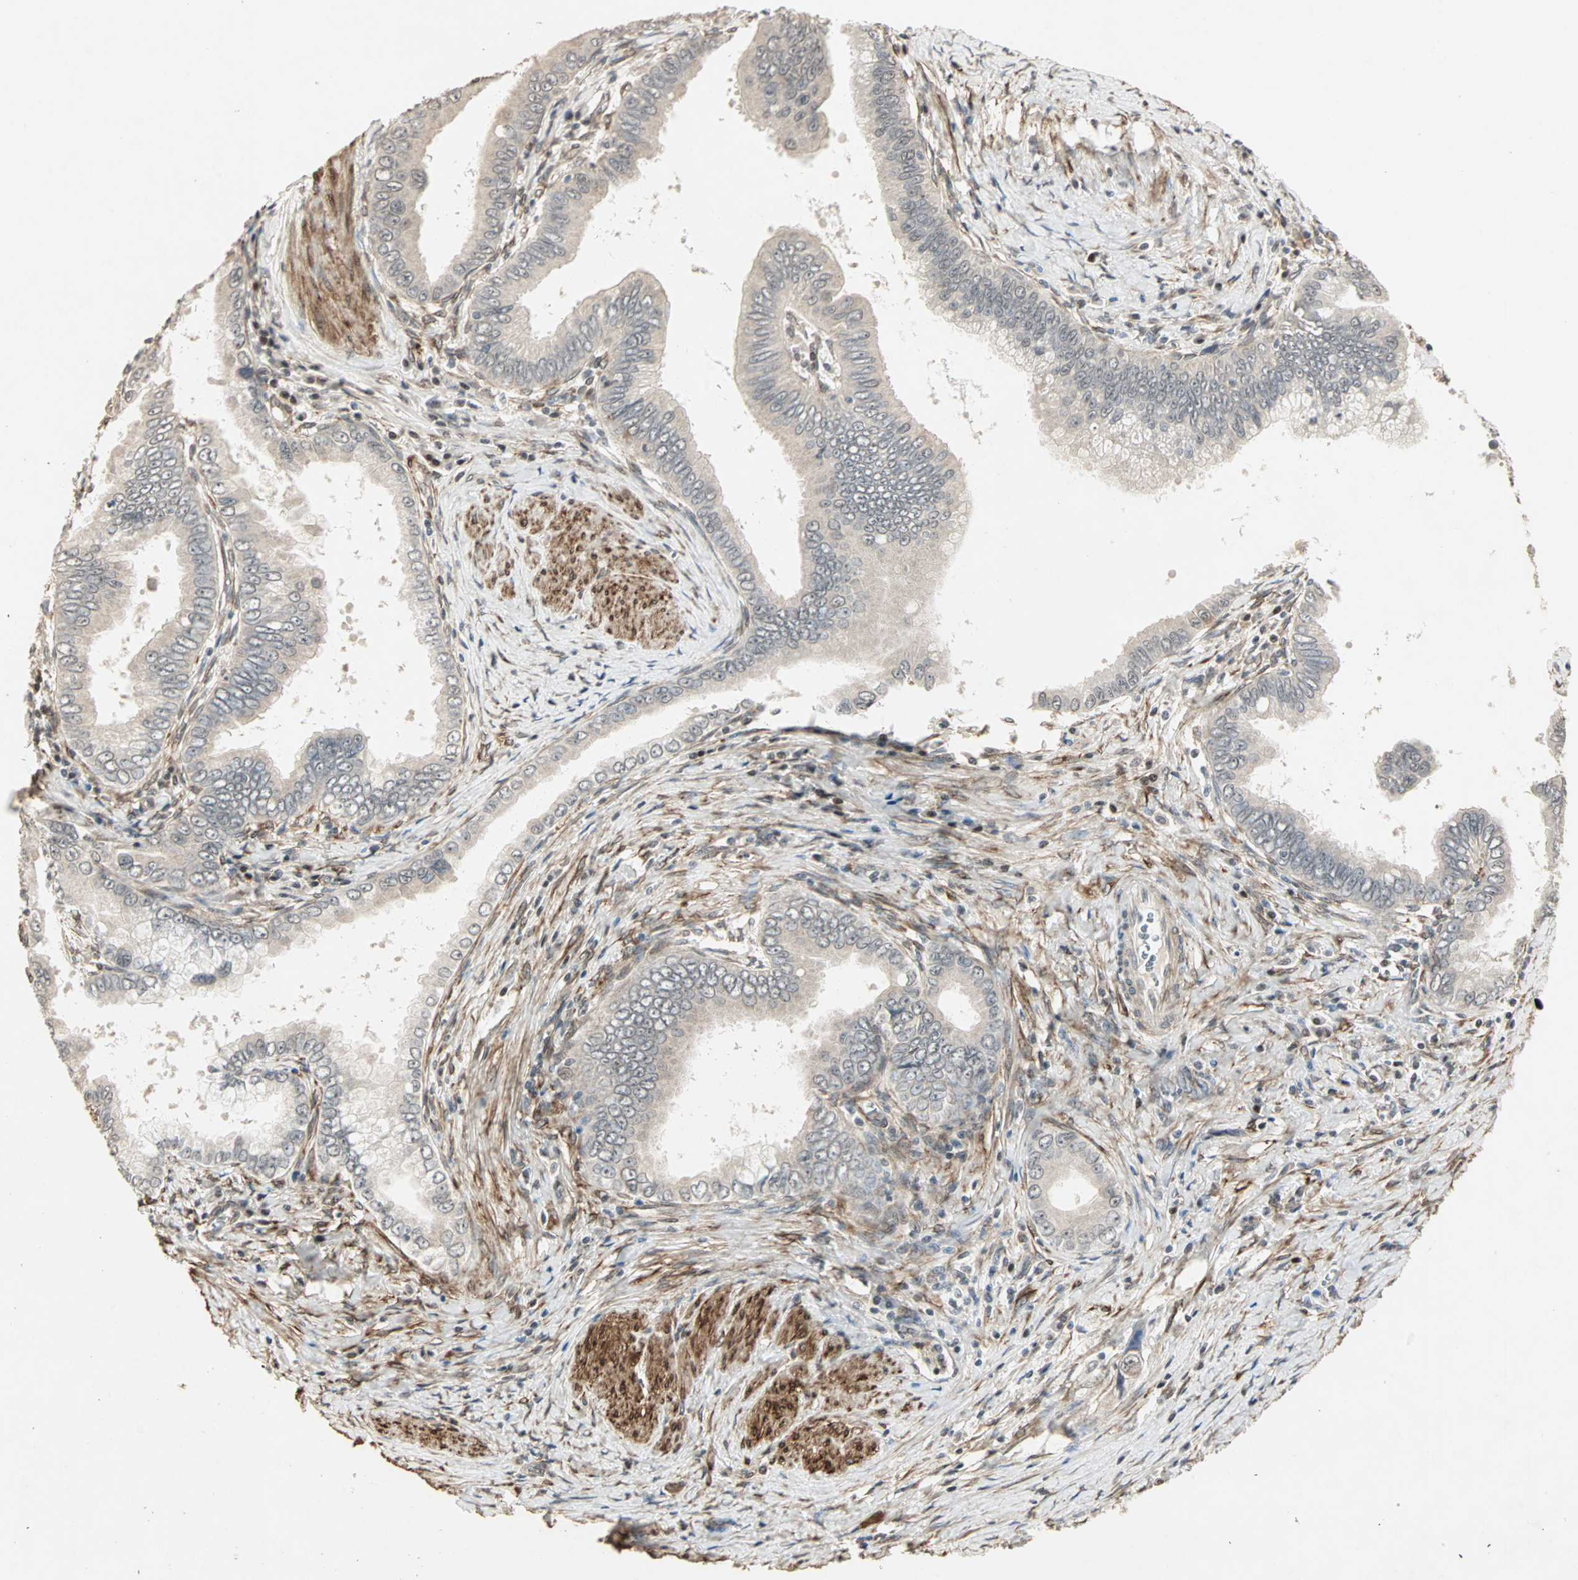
{"staining": {"intensity": "weak", "quantity": "25%-75%", "location": "cytoplasmic/membranous"}, "tissue": "pancreatic cancer", "cell_type": "Tumor cells", "image_type": "cancer", "snomed": [{"axis": "morphology", "description": "Normal tissue, NOS"}, {"axis": "topography", "description": "Lymph node"}], "caption": "IHC image of neoplastic tissue: human pancreatic cancer stained using immunohistochemistry exhibits low levels of weak protein expression localized specifically in the cytoplasmic/membranous of tumor cells, appearing as a cytoplasmic/membranous brown color.", "gene": "TRPV4", "patient": {"sex": "male", "age": 50}}